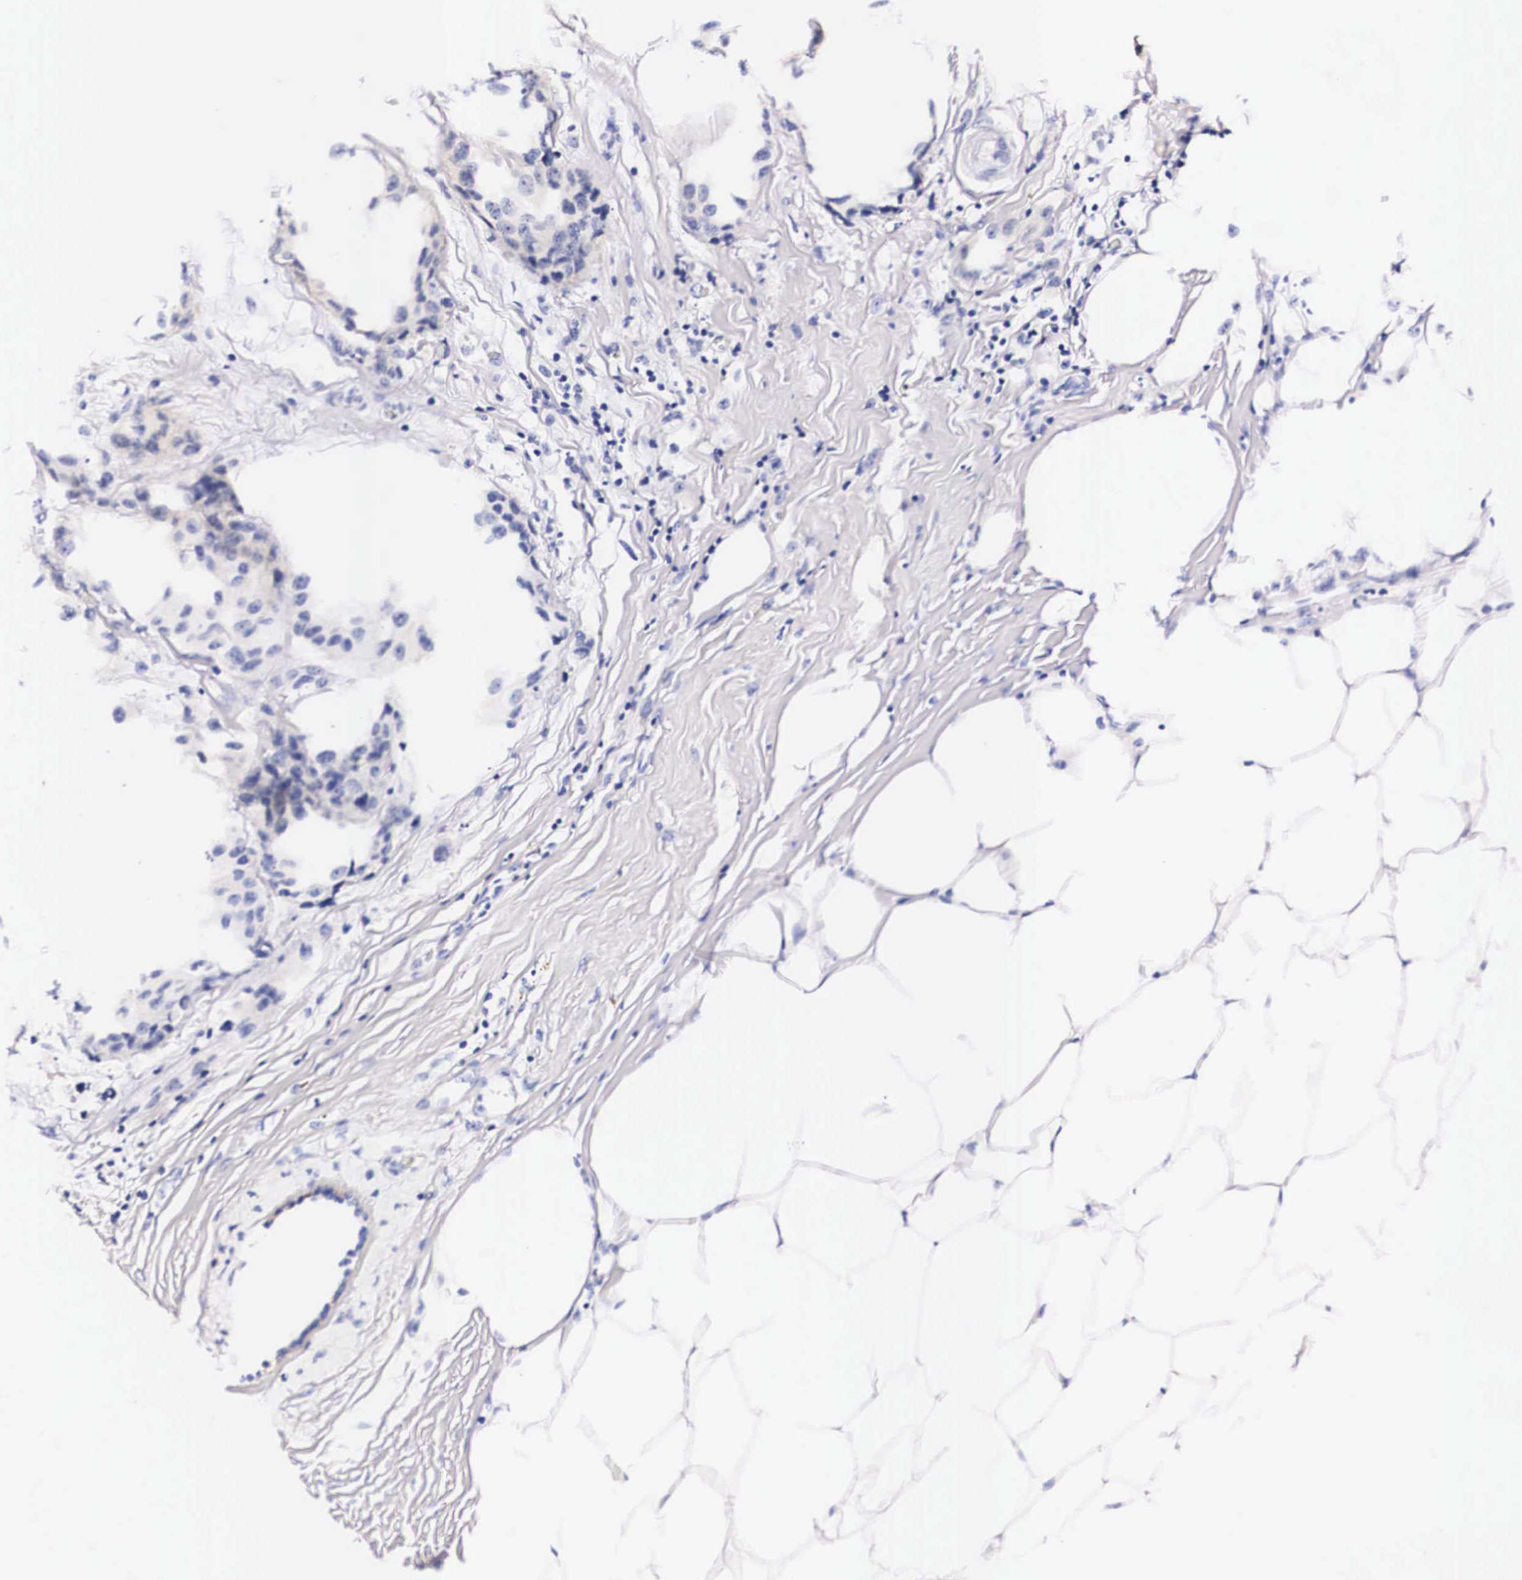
{"staining": {"intensity": "weak", "quantity": "<25%", "location": "cytoplasmic/membranous"}, "tissue": "breast cancer", "cell_type": "Tumor cells", "image_type": "cancer", "snomed": [{"axis": "morphology", "description": "Duct carcinoma"}, {"axis": "topography", "description": "Breast"}], "caption": "A histopathology image of human breast infiltrating ductal carcinoma is negative for staining in tumor cells. (Stains: DAB immunohistochemistry with hematoxylin counter stain, Microscopy: brightfield microscopy at high magnification).", "gene": "PHETA2", "patient": {"sex": "female", "age": 68}}